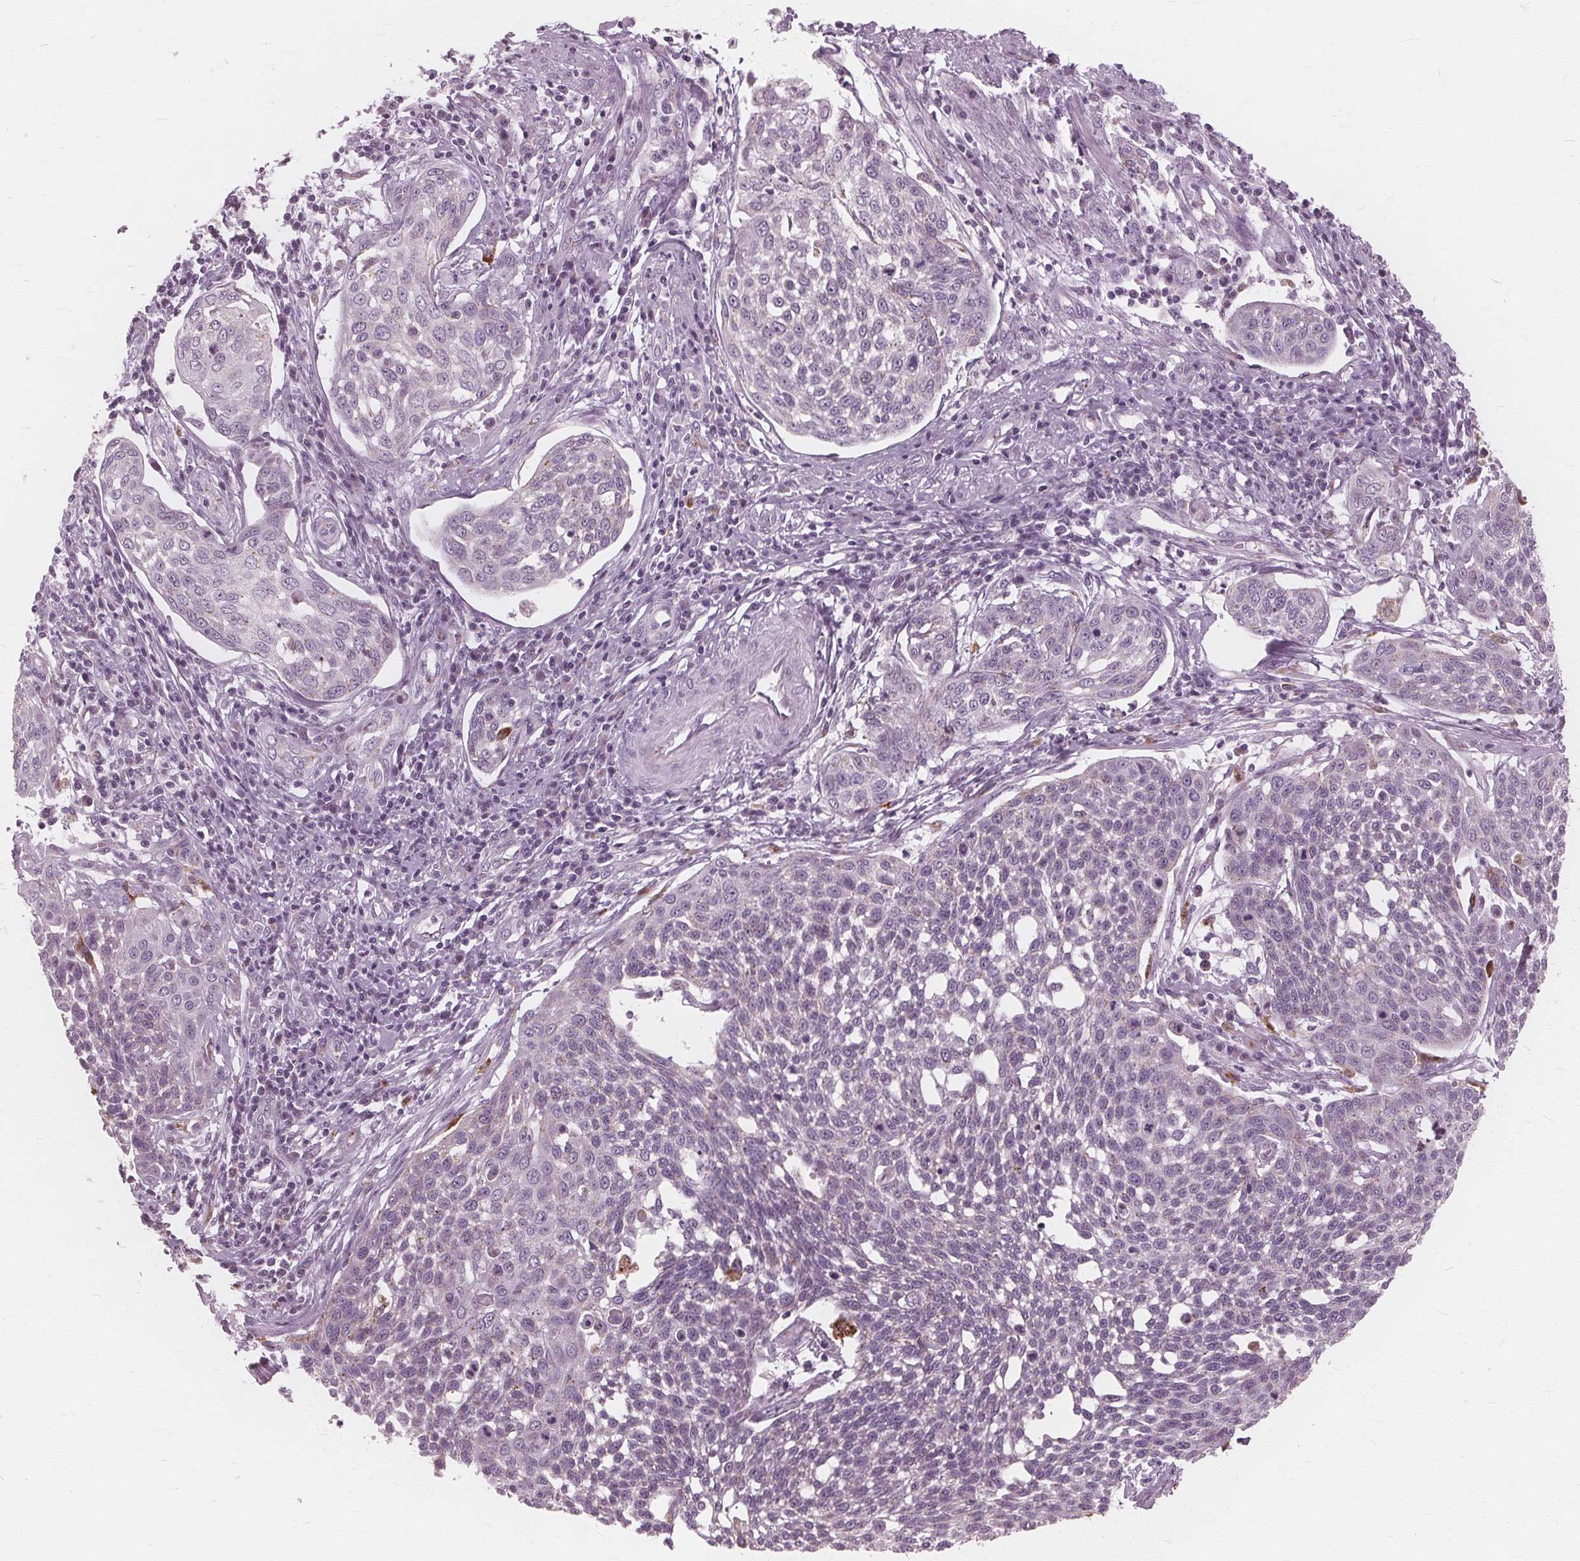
{"staining": {"intensity": "negative", "quantity": "none", "location": "none"}, "tissue": "cervical cancer", "cell_type": "Tumor cells", "image_type": "cancer", "snomed": [{"axis": "morphology", "description": "Squamous cell carcinoma, NOS"}, {"axis": "topography", "description": "Cervix"}], "caption": "Immunohistochemistry (IHC) micrograph of human squamous cell carcinoma (cervical) stained for a protein (brown), which shows no positivity in tumor cells.", "gene": "DNASE2", "patient": {"sex": "female", "age": 34}}